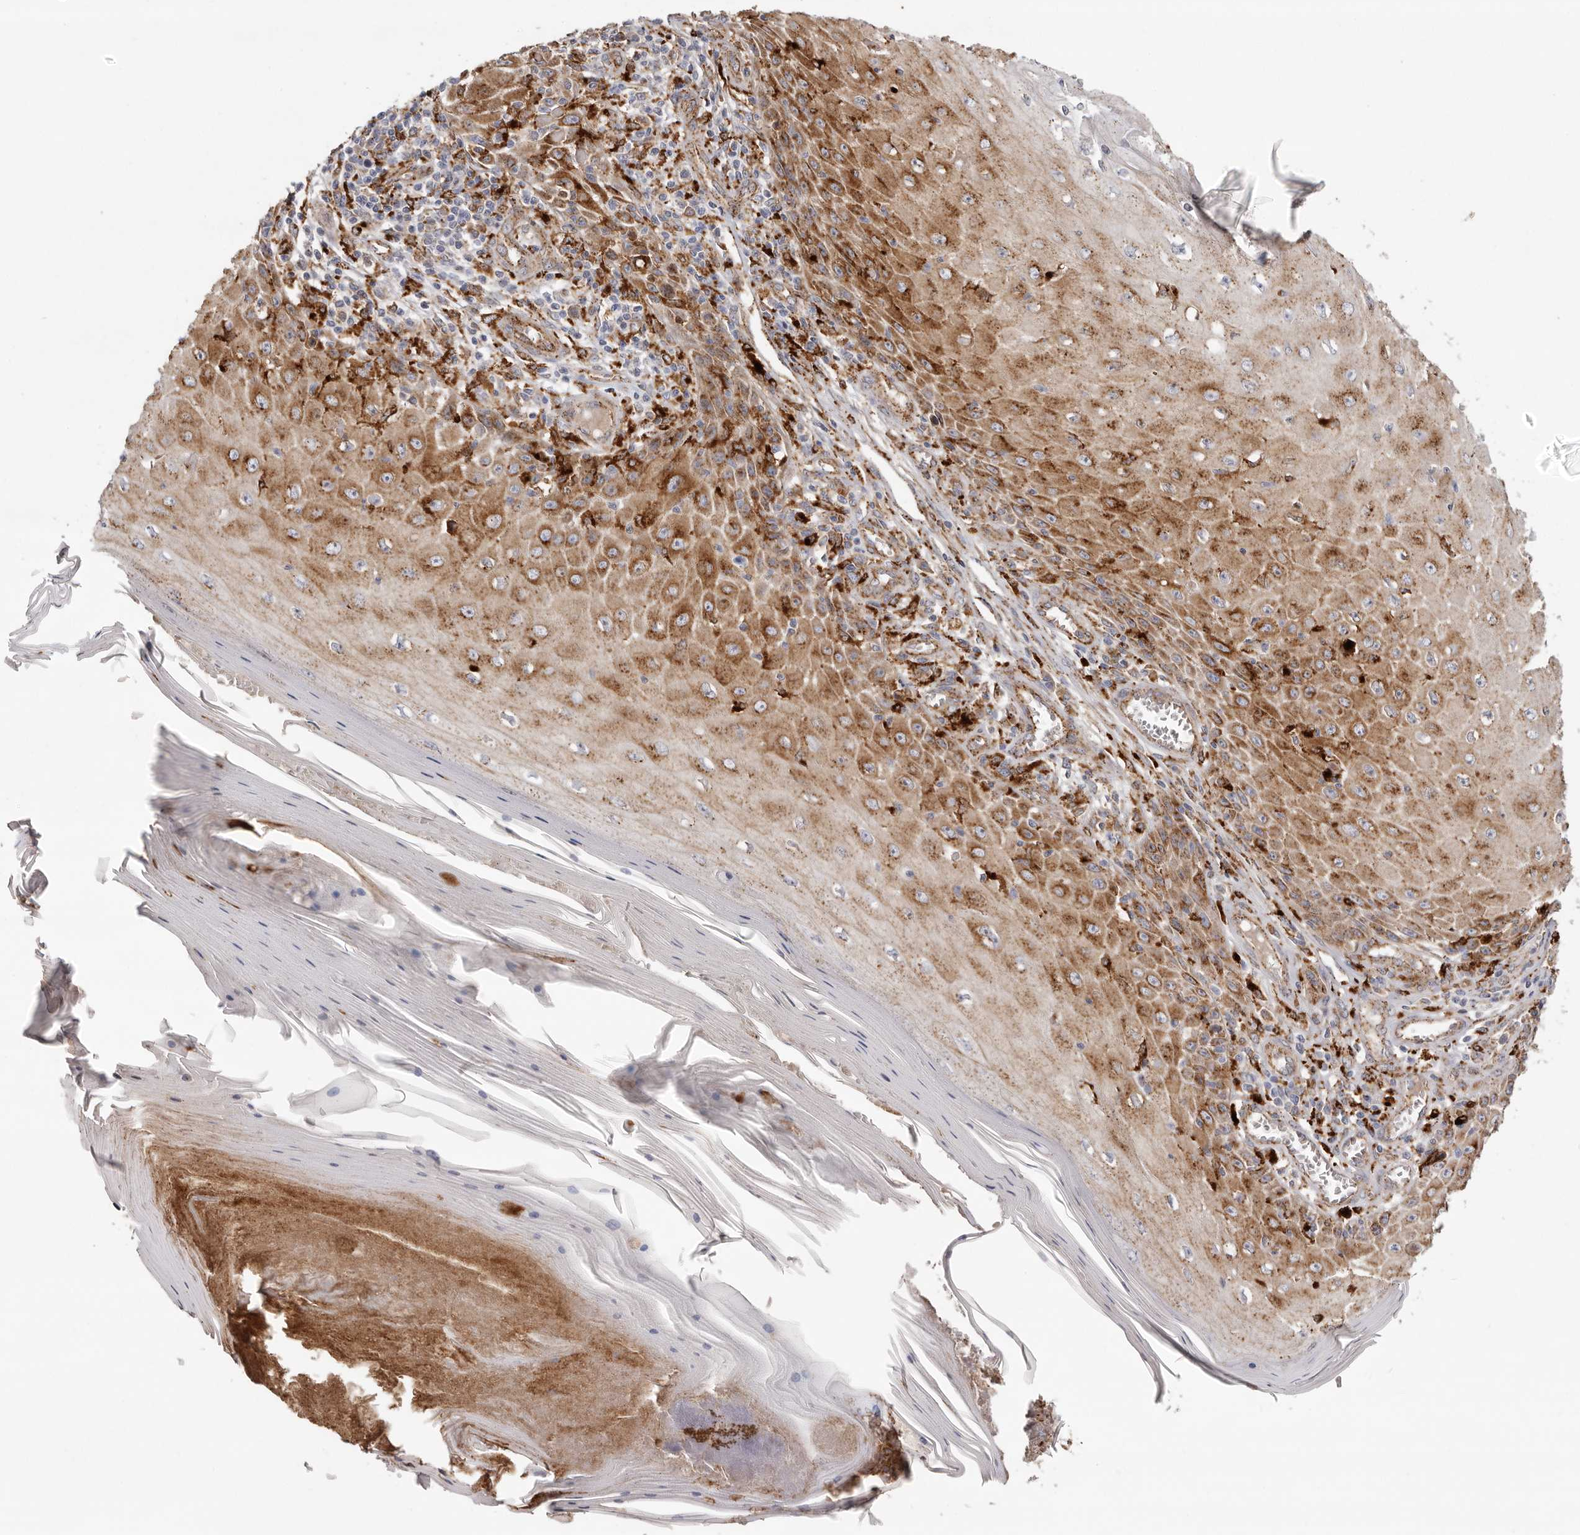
{"staining": {"intensity": "moderate", "quantity": ">75%", "location": "cytoplasmic/membranous"}, "tissue": "skin cancer", "cell_type": "Tumor cells", "image_type": "cancer", "snomed": [{"axis": "morphology", "description": "Squamous cell carcinoma, NOS"}, {"axis": "topography", "description": "Skin"}], "caption": "A histopathology image showing moderate cytoplasmic/membranous staining in about >75% of tumor cells in skin cancer (squamous cell carcinoma), as visualized by brown immunohistochemical staining.", "gene": "GRN", "patient": {"sex": "female", "age": 73}}